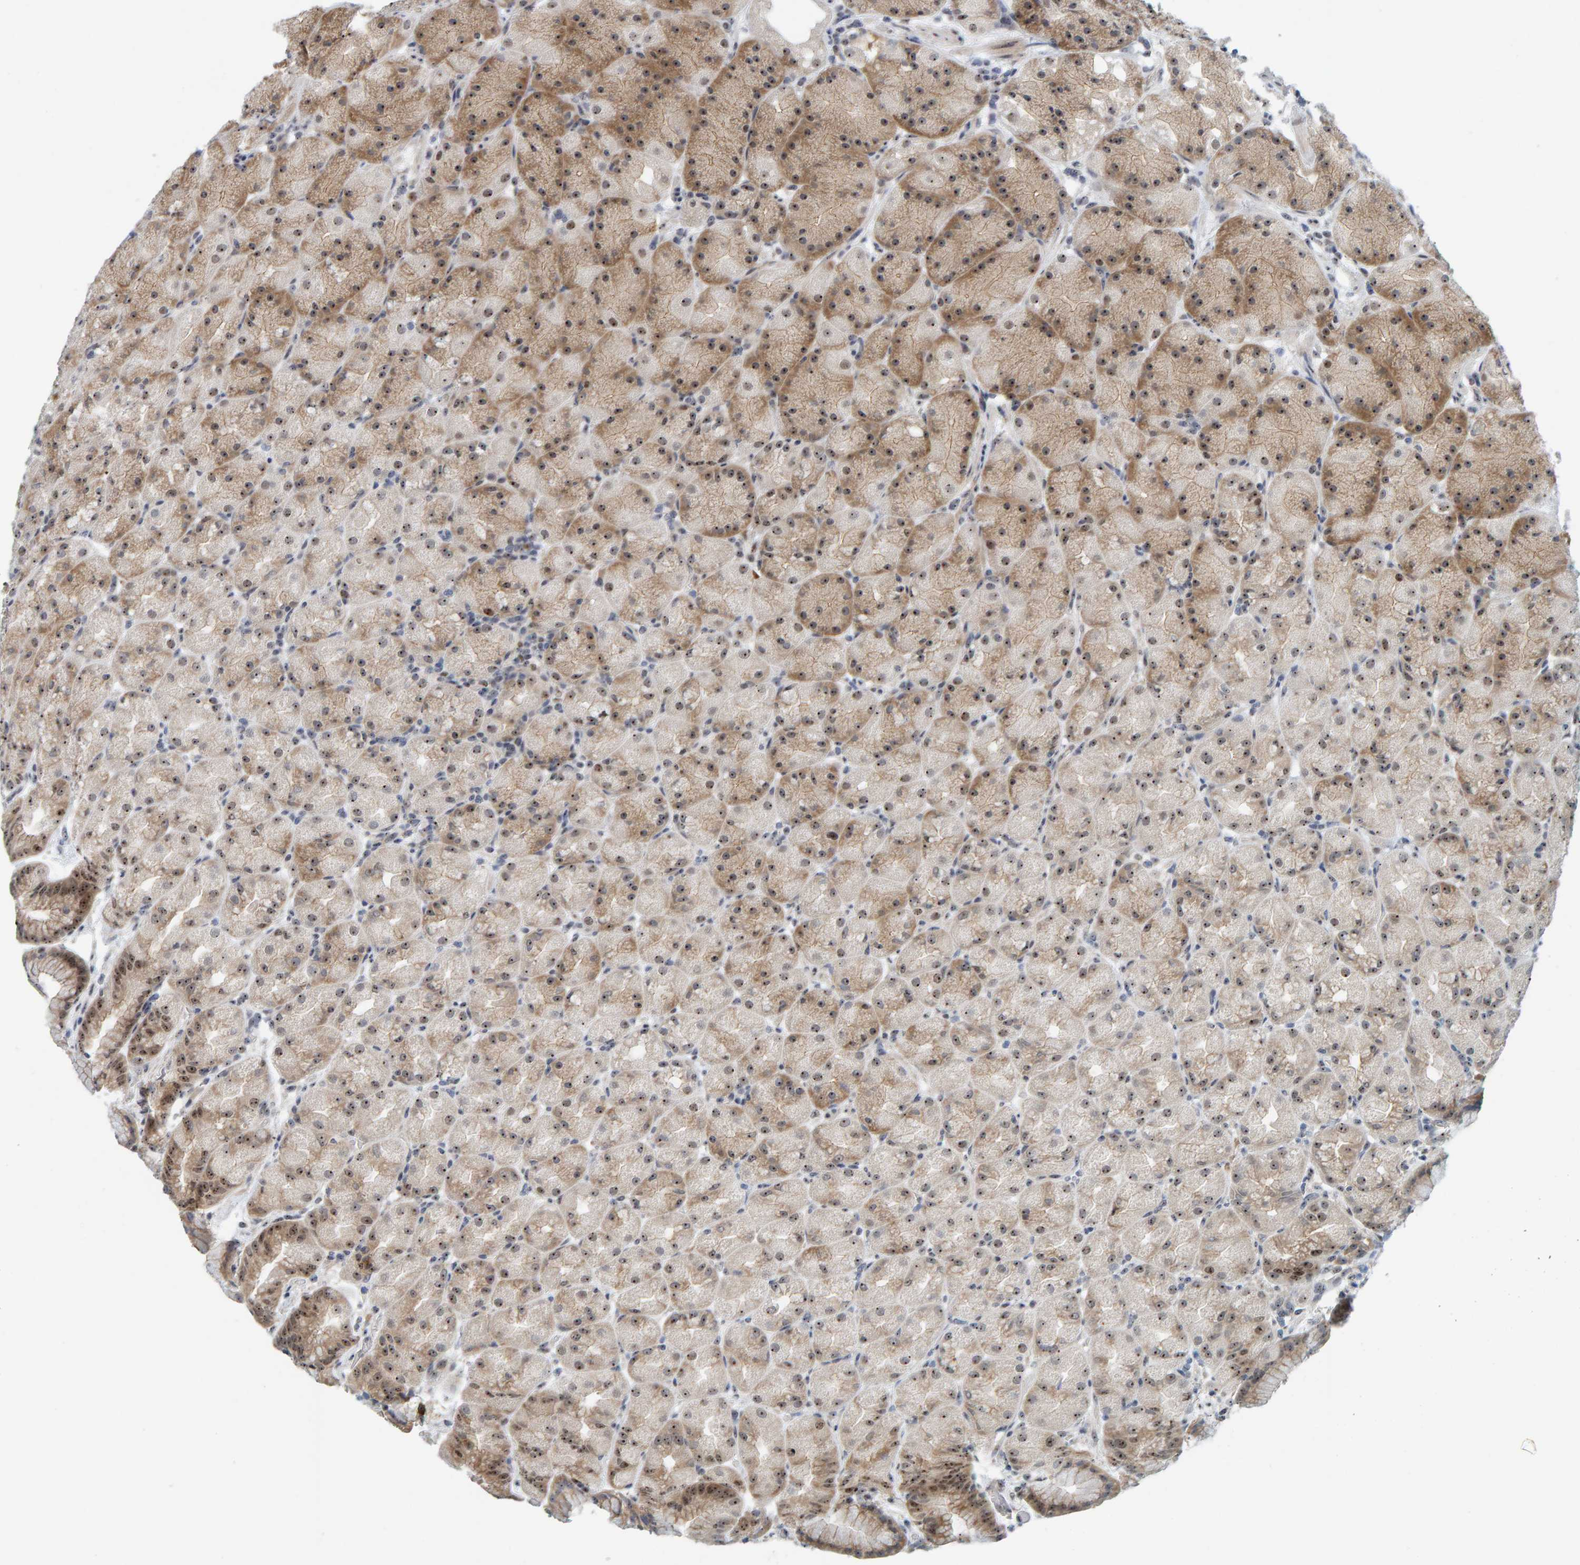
{"staining": {"intensity": "moderate", "quantity": ">75%", "location": "cytoplasmic/membranous,nuclear"}, "tissue": "stomach", "cell_type": "Glandular cells", "image_type": "normal", "snomed": [{"axis": "morphology", "description": "Normal tissue, NOS"}, {"axis": "topography", "description": "Stomach, upper"}, {"axis": "topography", "description": "Stomach"}], "caption": "Approximately >75% of glandular cells in unremarkable stomach show moderate cytoplasmic/membranous,nuclear protein staining as visualized by brown immunohistochemical staining.", "gene": "POLR1E", "patient": {"sex": "male", "age": 48}}